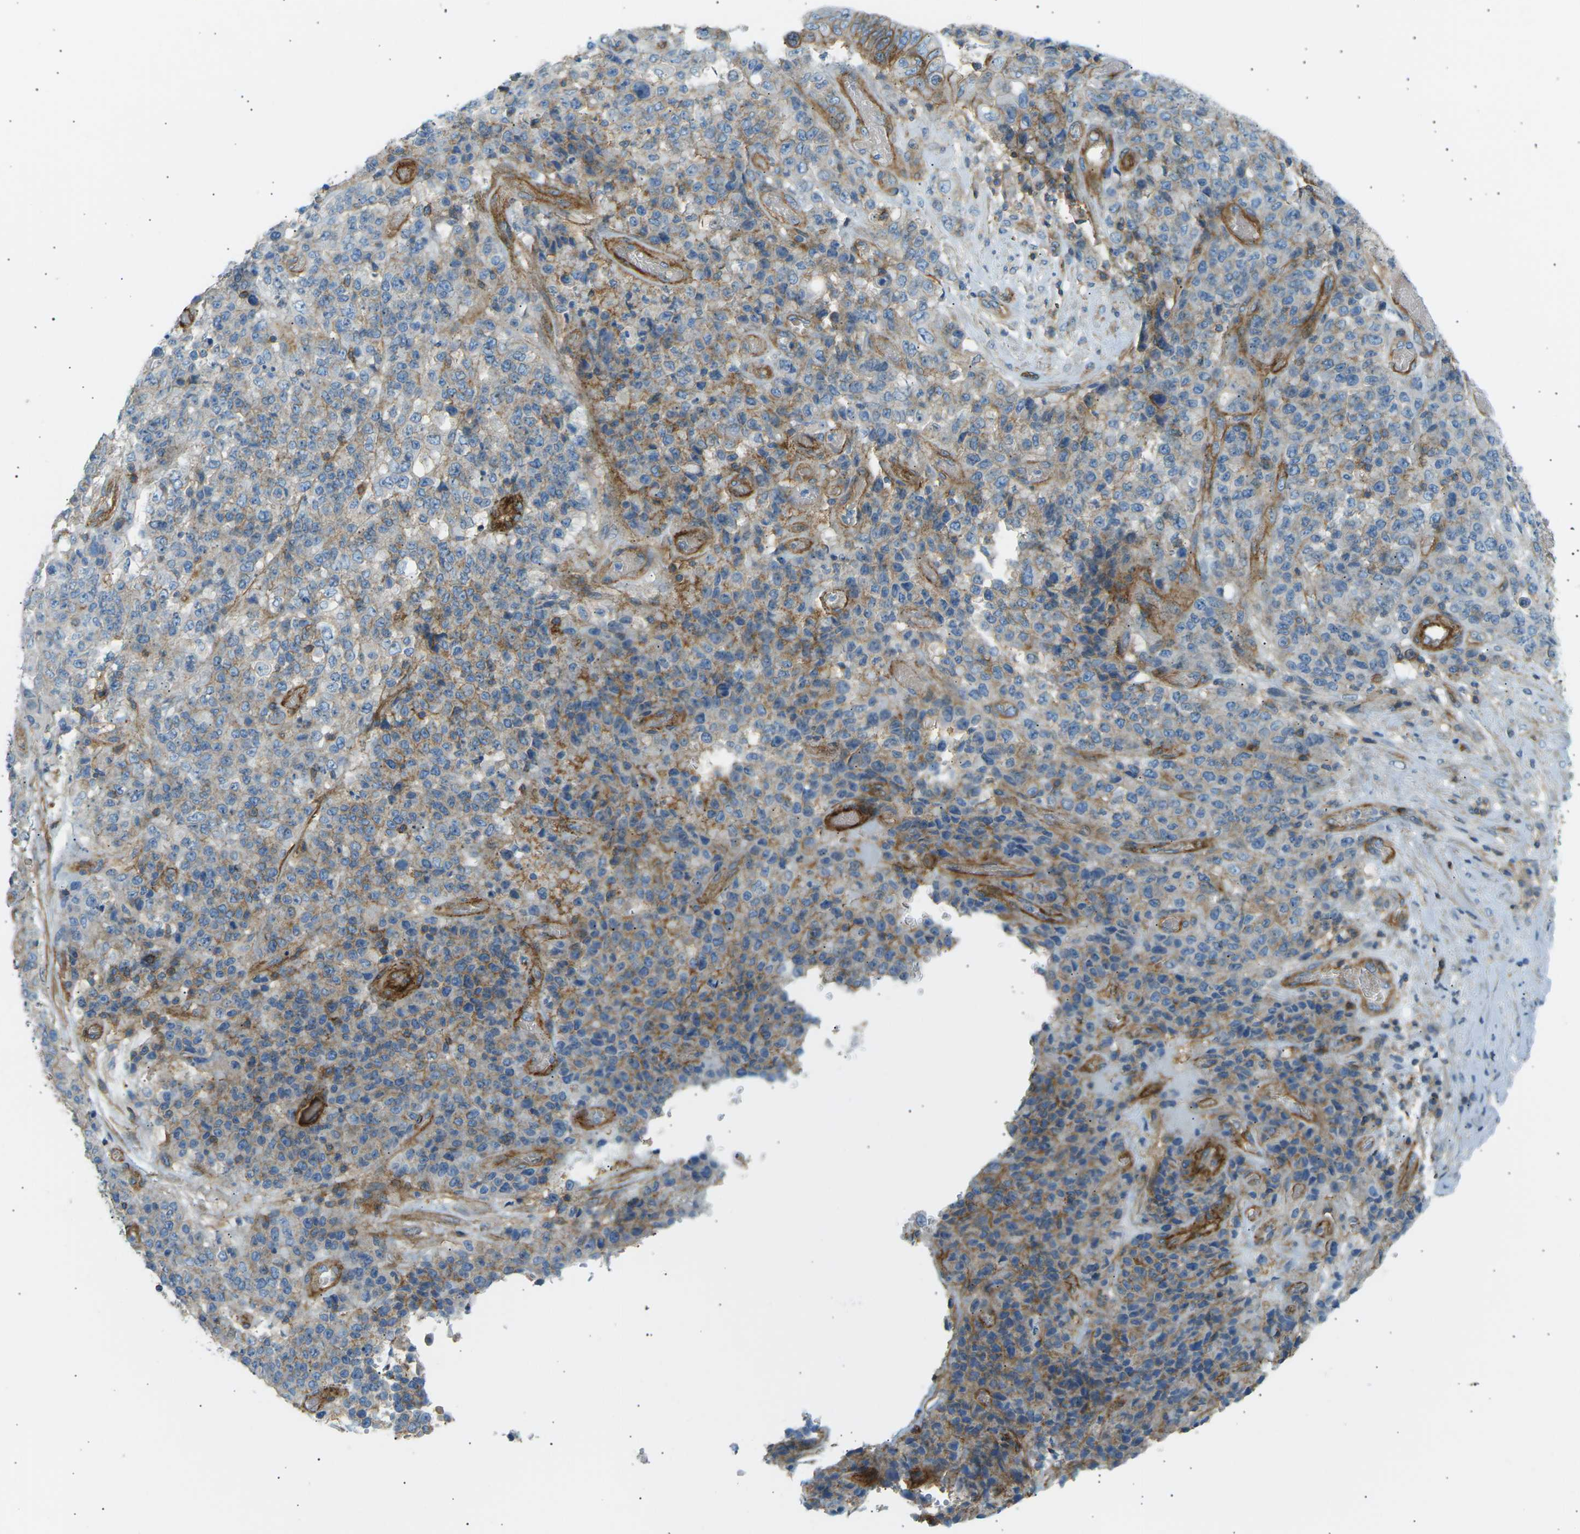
{"staining": {"intensity": "moderate", "quantity": "25%-75%", "location": "cytoplasmic/membranous"}, "tissue": "stomach cancer", "cell_type": "Tumor cells", "image_type": "cancer", "snomed": [{"axis": "morphology", "description": "Adenocarcinoma, NOS"}, {"axis": "topography", "description": "Stomach"}], "caption": "Immunohistochemical staining of human adenocarcinoma (stomach) shows moderate cytoplasmic/membranous protein positivity in approximately 25%-75% of tumor cells.", "gene": "ATP2B4", "patient": {"sex": "female", "age": 73}}